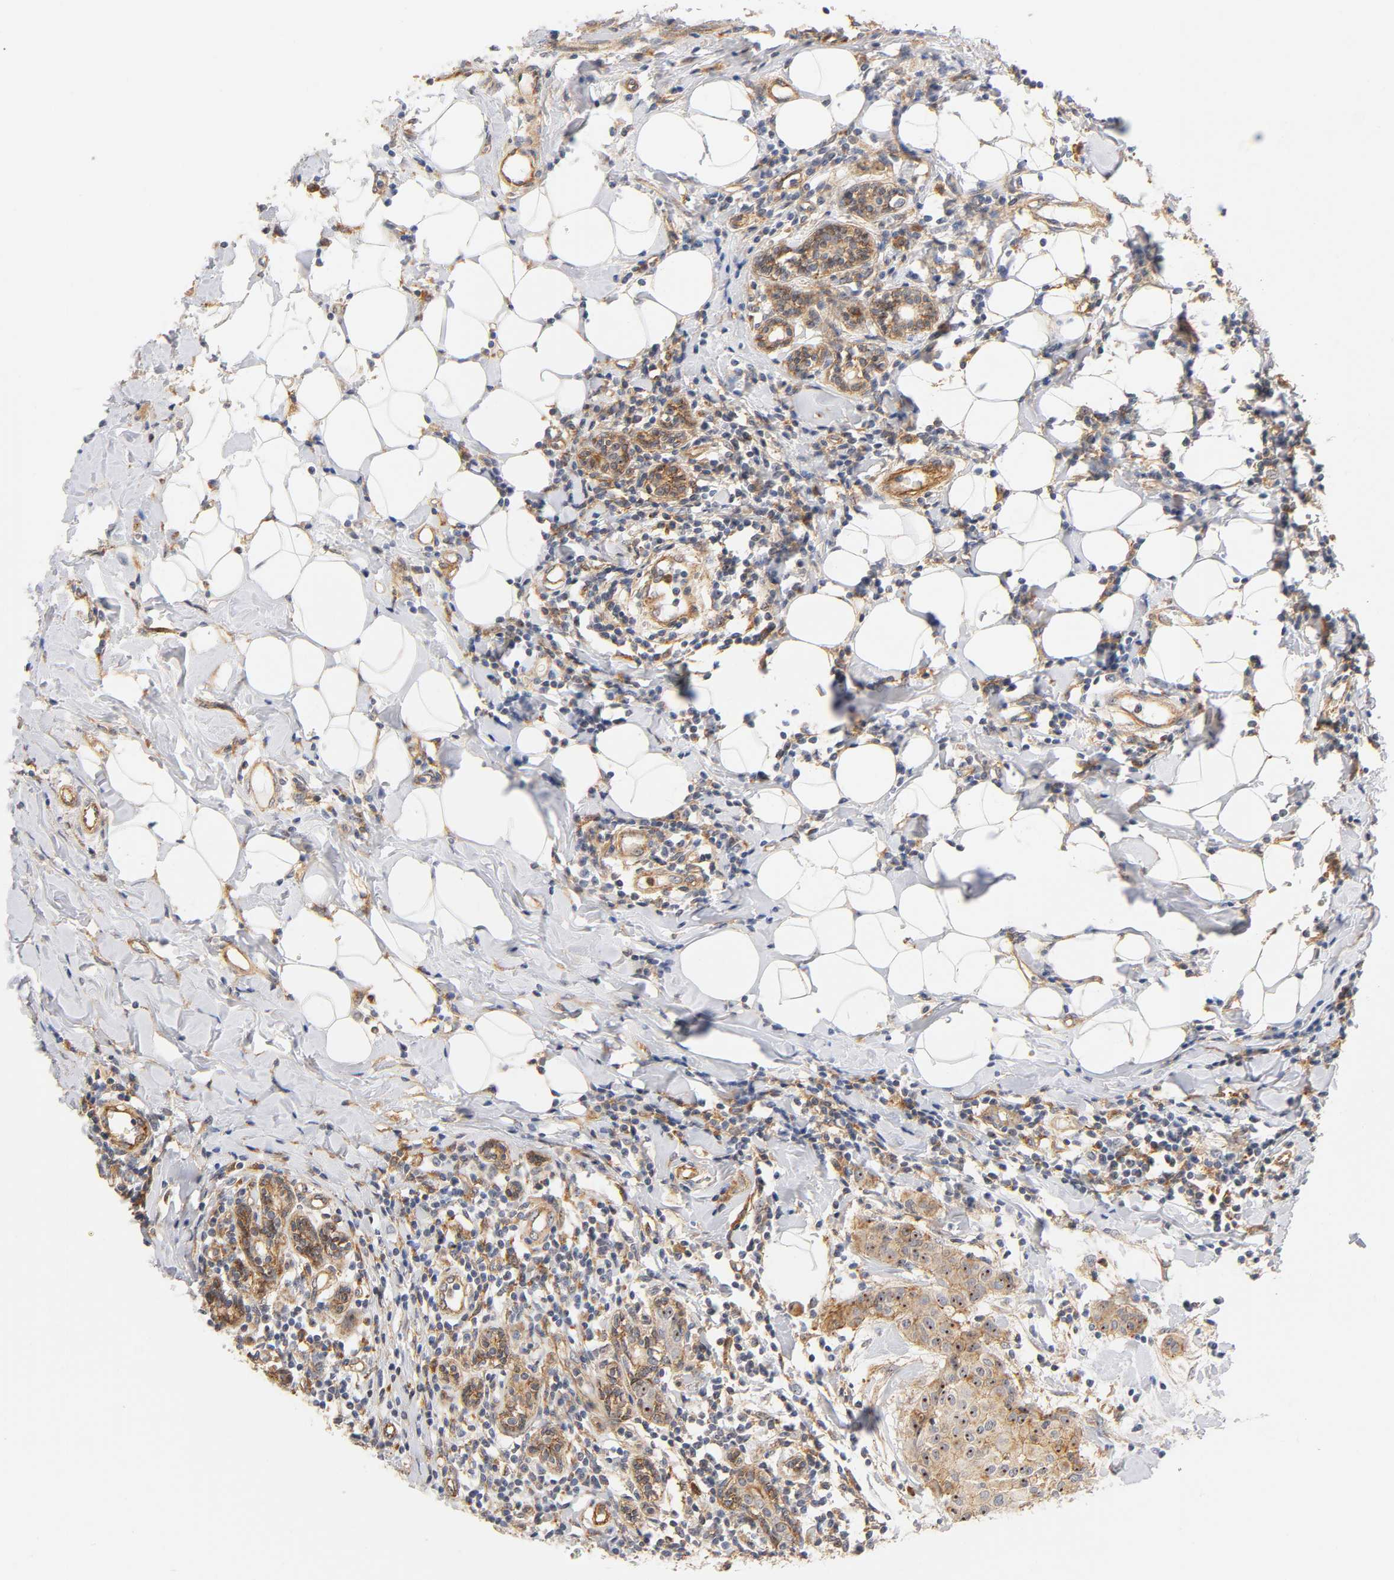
{"staining": {"intensity": "strong", "quantity": ">75%", "location": "cytoplasmic/membranous,nuclear"}, "tissue": "breast cancer", "cell_type": "Tumor cells", "image_type": "cancer", "snomed": [{"axis": "morphology", "description": "Duct carcinoma"}, {"axis": "topography", "description": "Breast"}], "caption": "IHC staining of infiltrating ductal carcinoma (breast), which exhibits high levels of strong cytoplasmic/membranous and nuclear positivity in about >75% of tumor cells indicating strong cytoplasmic/membranous and nuclear protein positivity. The staining was performed using DAB (brown) for protein detection and nuclei were counterstained in hematoxylin (blue).", "gene": "PLD1", "patient": {"sex": "female", "age": 40}}